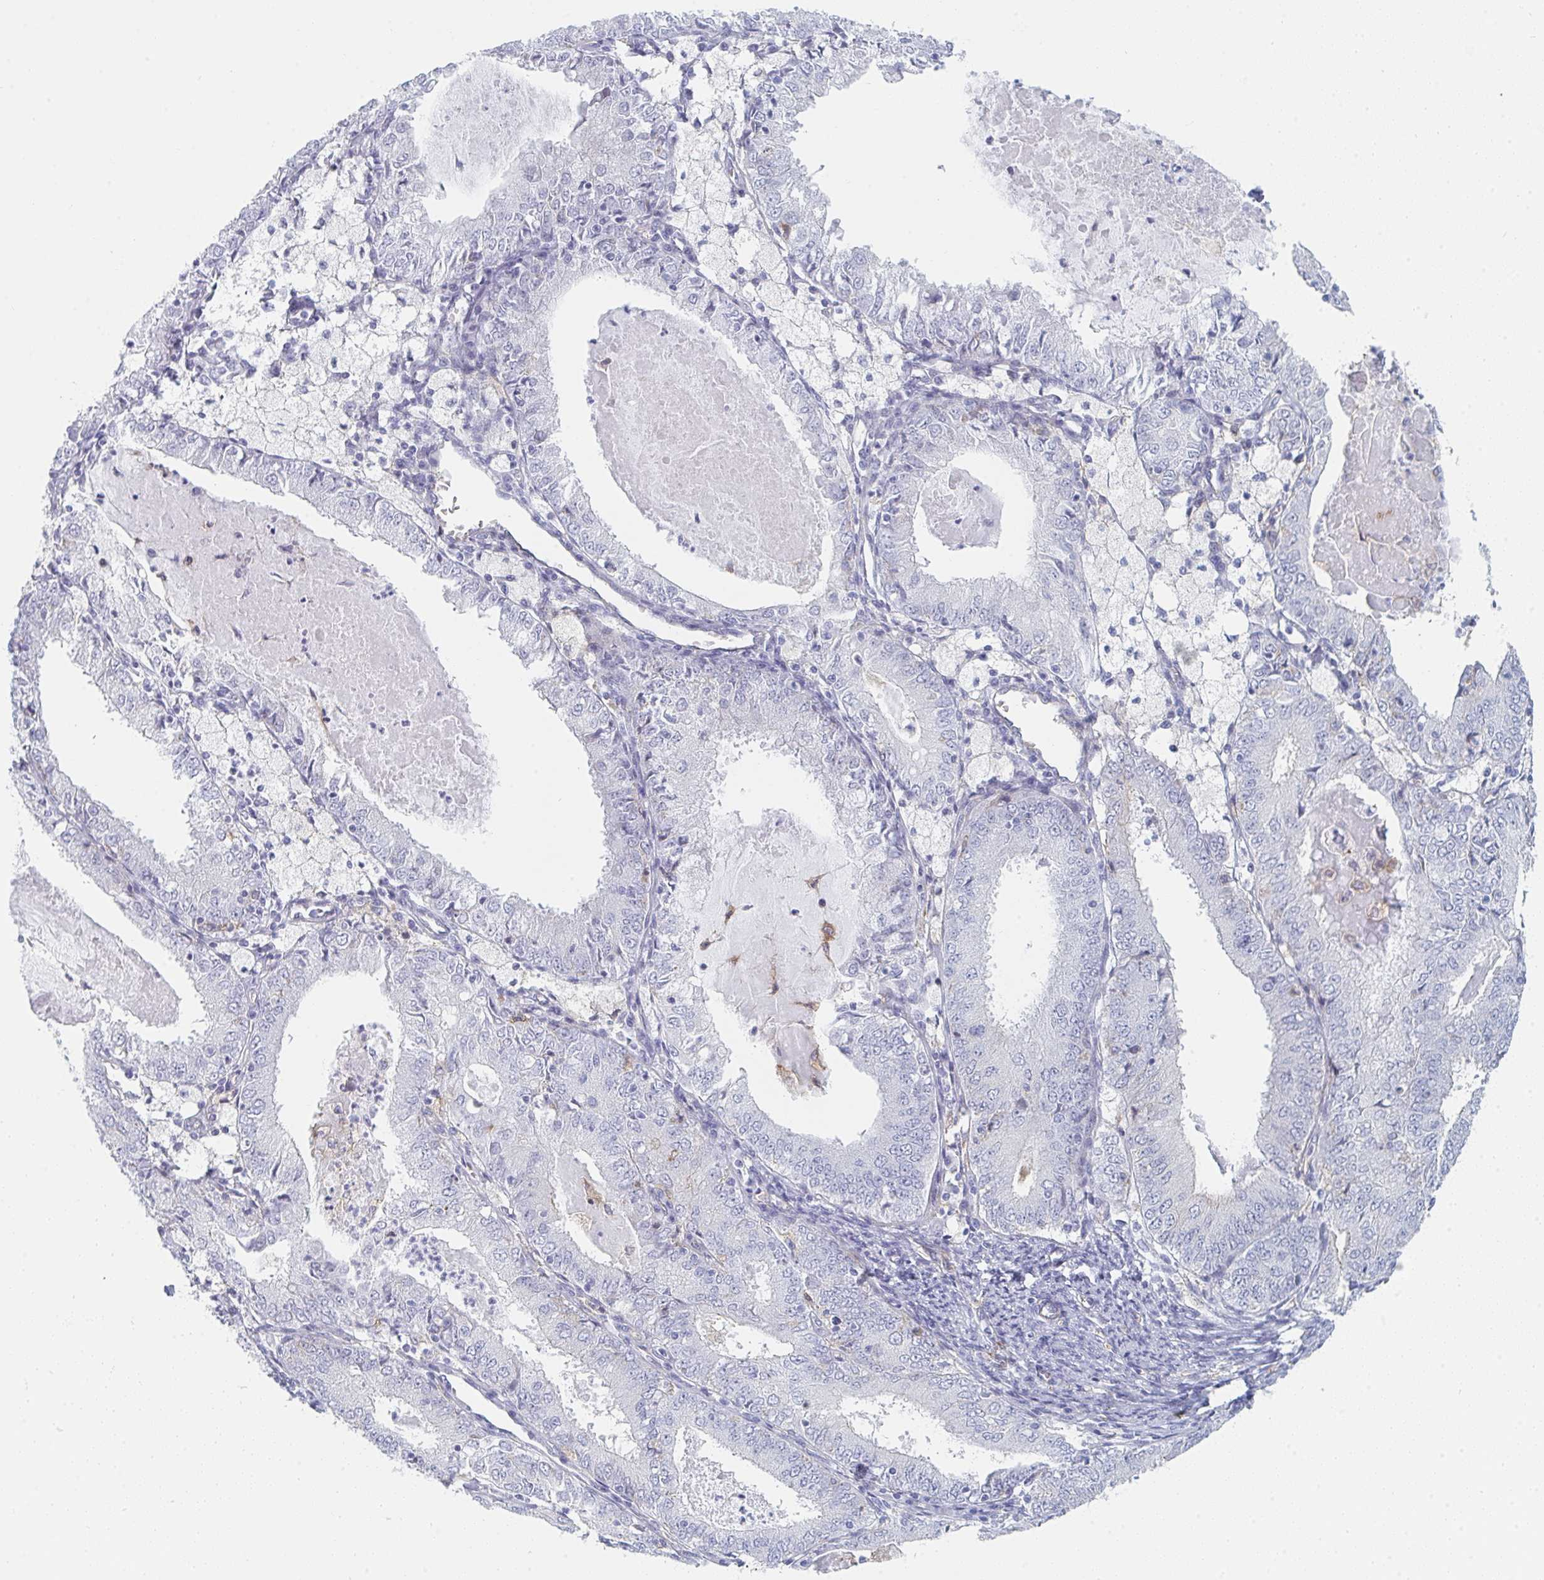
{"staining": {"intensity": "negative", "quantity": "none", "location": "none"}, "tissue": "endometrial cancer", "cell_type": "Tumor cells", "image_type": "cancer", "snomed": [{"axis": "morphology", "description": "Adenocarcinoma, NOS"}, {"axis": "topography", "description": "Endometrium"}], "caption": "Endometrial cancer (adenocarcinoma) stained for a protein using immunohistochemistry shows no positivity tumor cells.", "gene": "DAB2", "patient": {"sex": "female", "age": 57}}